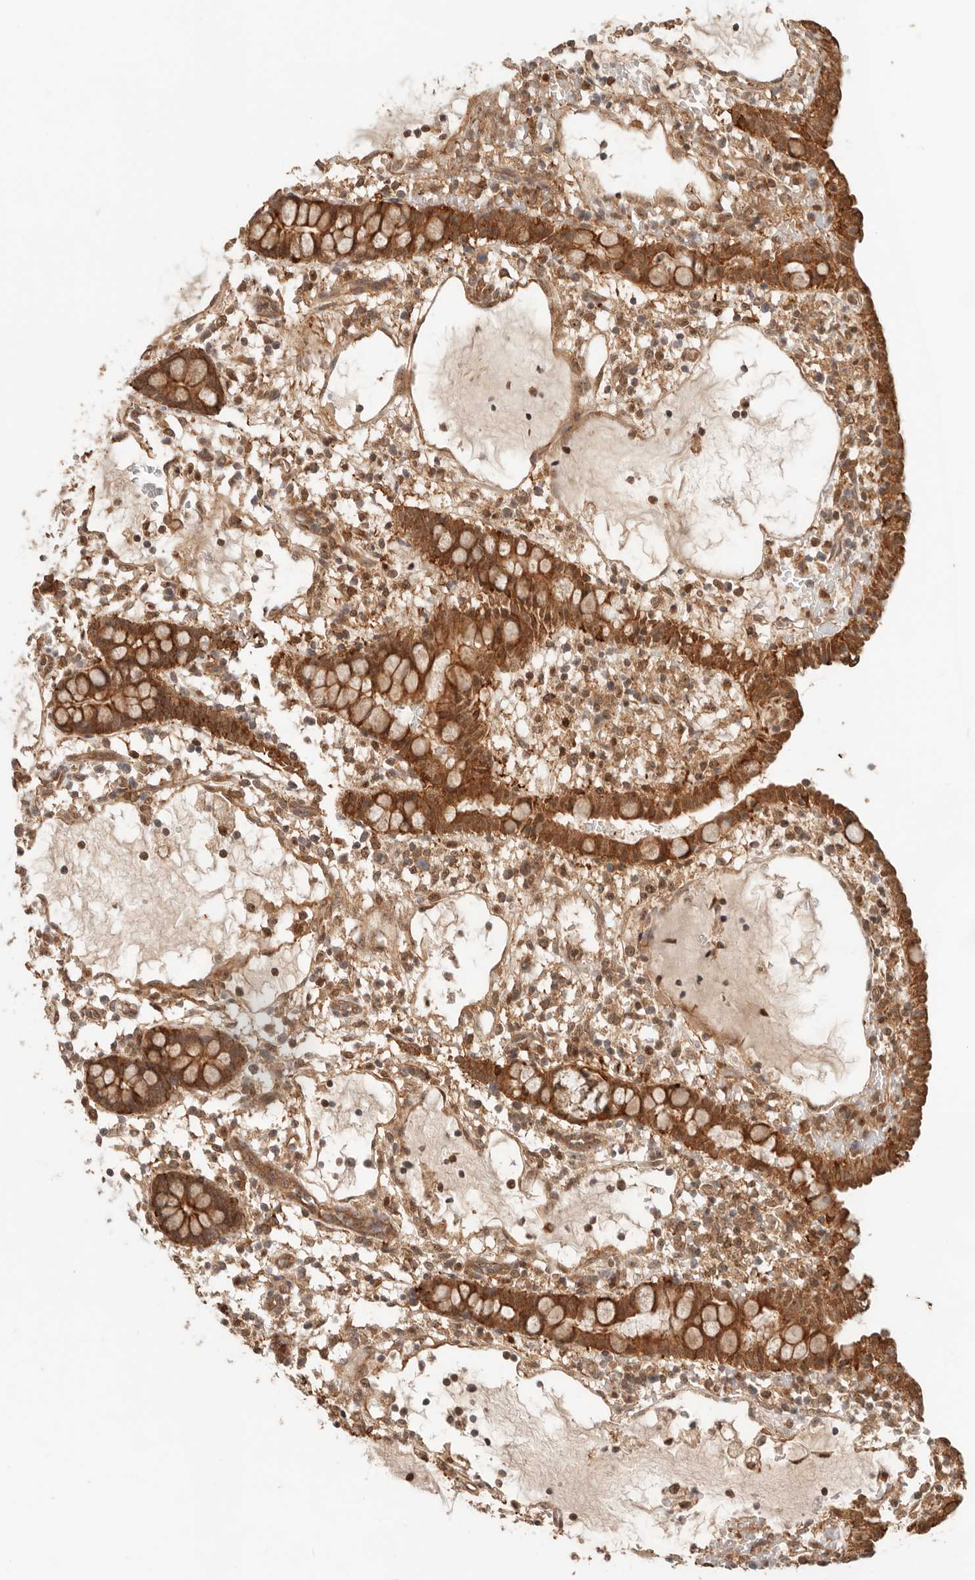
{"staining": {"intensity": "strong", "quantity": ">75%", "location": "cytoplasmic/membranous,nuclear"}, "tissue": "small intestine", "cell_type": "Glandular cells", "image_type": "normal", "snomed": [{"axis": "morphology", "description": "Normal tissue, NOS"}, {"axis": "morphology", "description": "Developmental malformation"}, {"axis": "topography", "description": "Small intestine"}], "caption": "Small intestine stained for a protein (brown) shows strong cytoplasmic/membranous,nuclear positive staining in about >75% of glandular cells.", "gene": "HEXD", "patient": {"sex": "male"}}